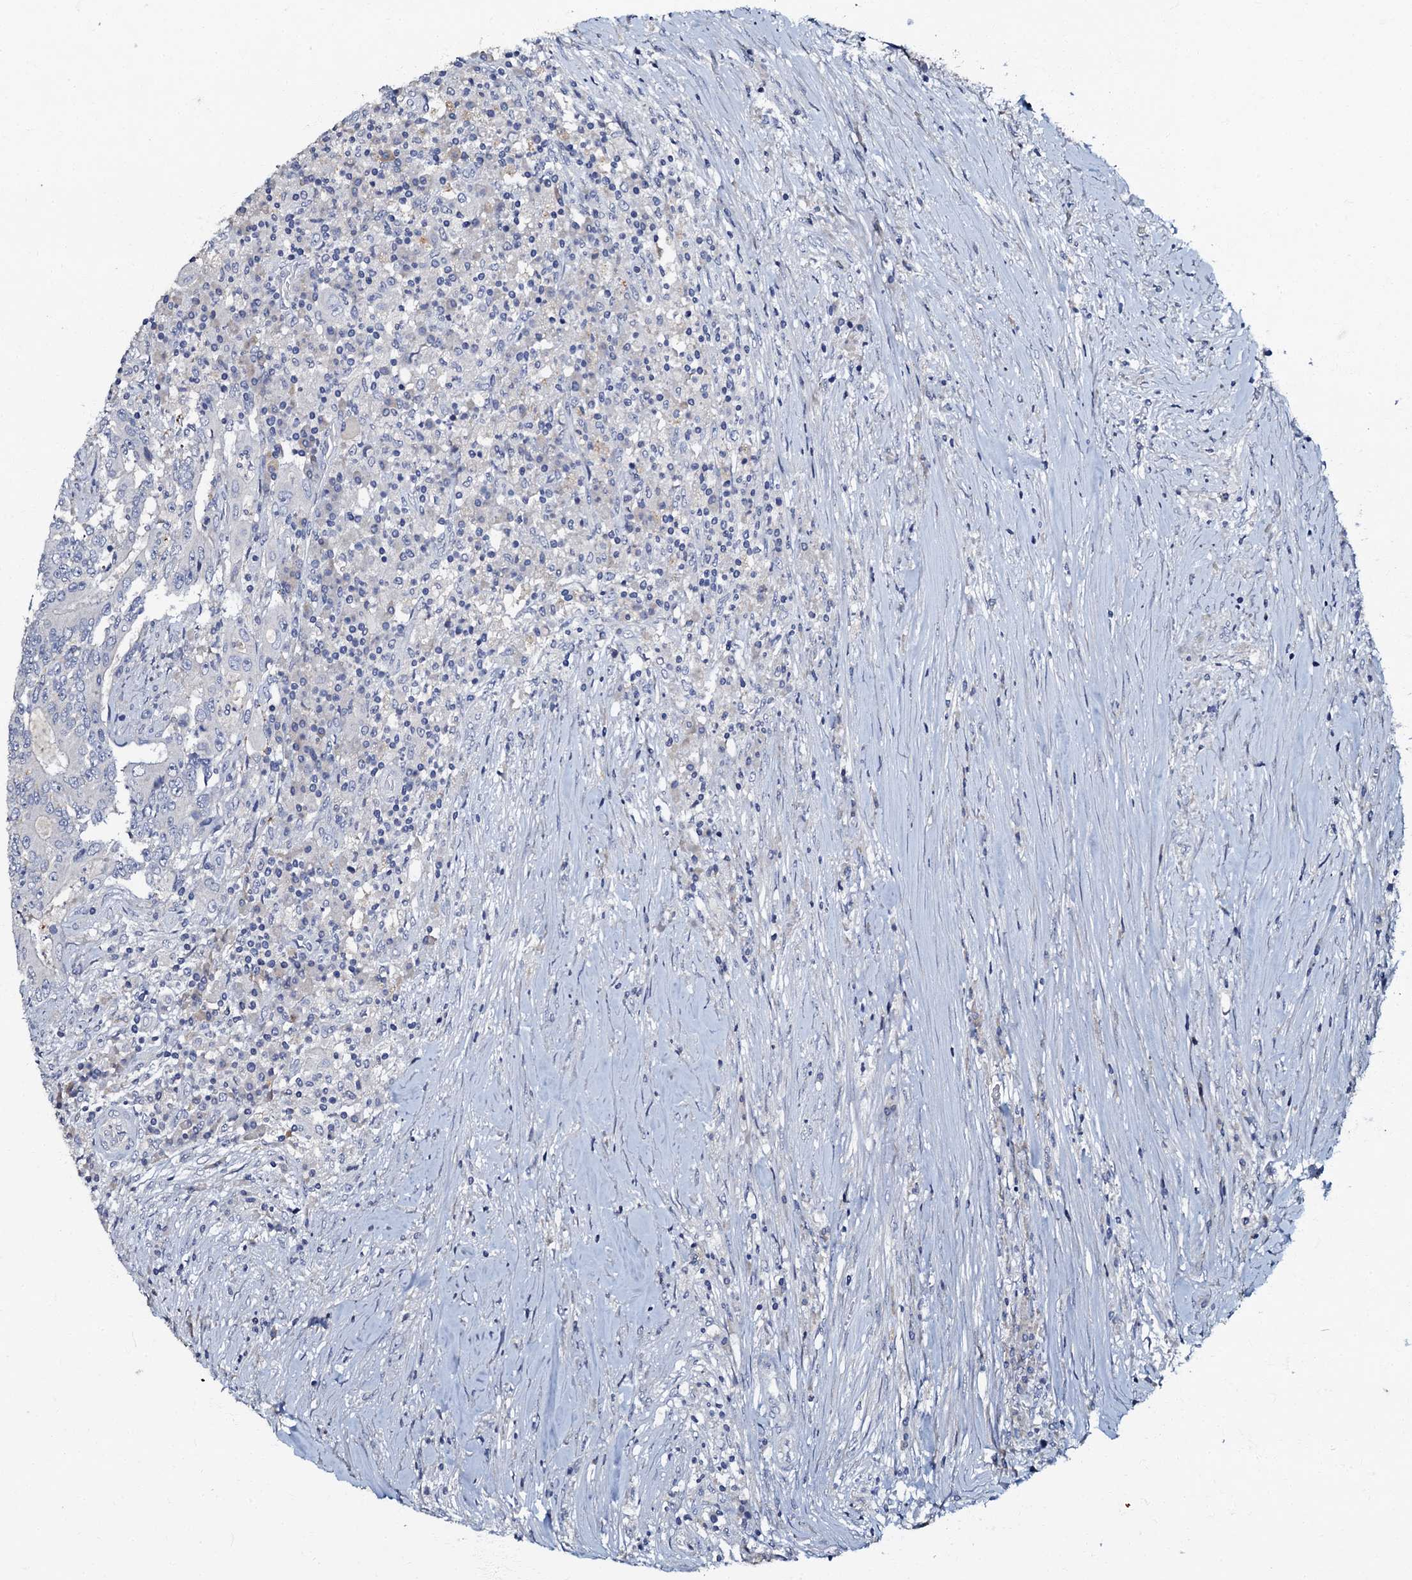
{"staining": {"intensity": "negative", "quantity": "none", "location": "none"}, "tissue": "colorectal cancer", "cell_type": "Tumor cells", "image_type": "cancer", "snomed": [{"axis": "morphology", "description": "Adenocarcinoma, NOS"}, {"axis": "topography", "description": "Colon"}], "caption": "Colorectal adenocarcinoma was stained to show a protein in brown. There is no significant staining in tumor cells.", "gene": "OLAH", "patient": {"sex": "male", "age": 83}}